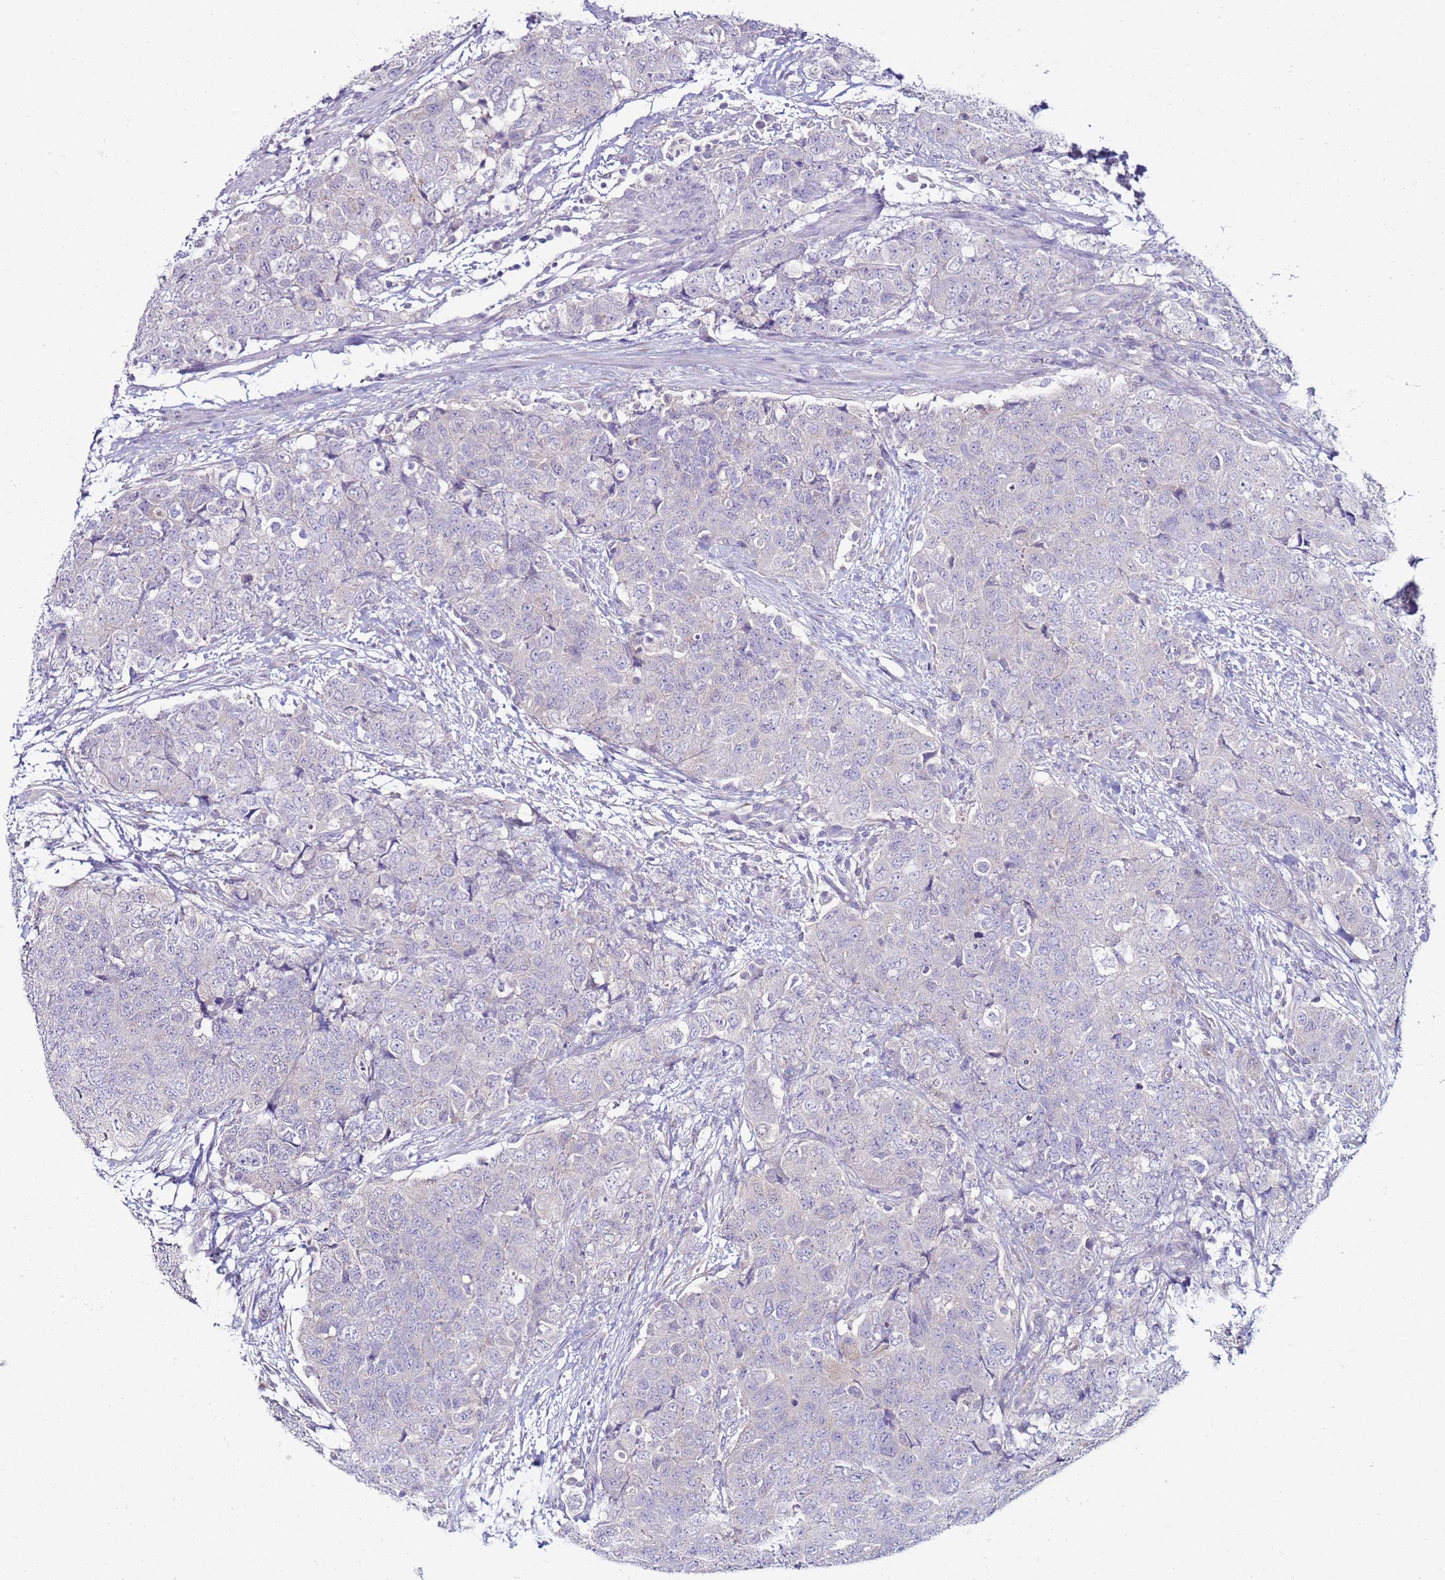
{"staining": {"intensity": "negative", "quantity": "none", "location": "none"}, "tissue": "urothelial cancer", "cell_type": "Tumor cells", "image_type": "cancer", "snomed": [{"axis": "morphology", "description": "Urothelial carcinoma, High grade"}, {"axis": "topography", "description": "Urinary bladder"}], "caption": "A high-resolution photomicrograph shows IHC staining of urothelial cancer, which exhibits no significant expression in tumor cells.", "gene": "GPN3", "patient": {"sex": "female", "age": 78}}